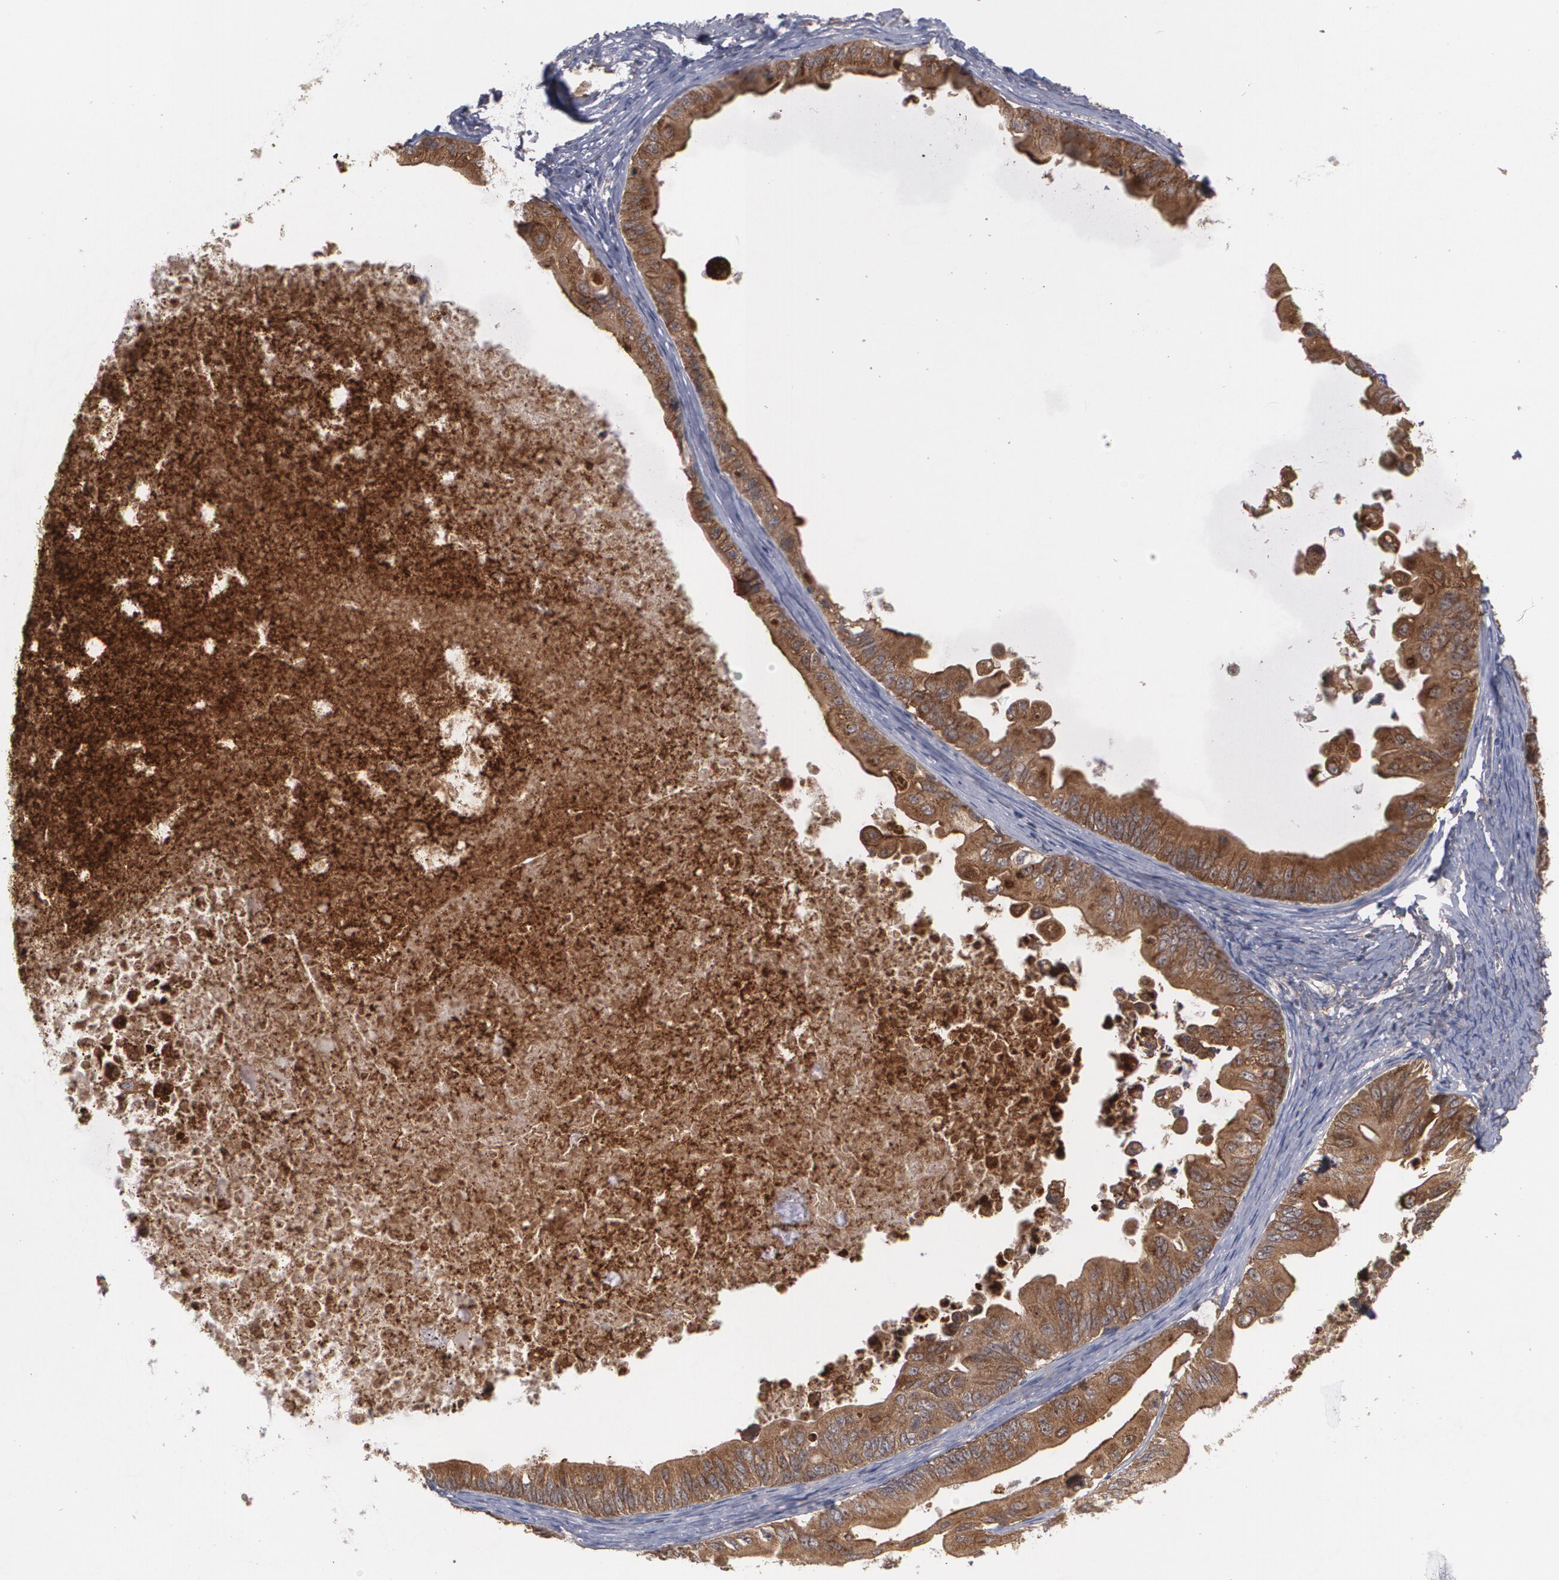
{"staining": {"intensity": "moderate", "quantity": ">75%", "location": "cytoplasmic/membranous"}, "tissue": "ovarian cancer", "cell_type": "Tumor cells", "image_type": "cancer", "snomed": [{"axis": "morphology", "description": "Cystadenocarcinoma, mucinous, NOS"}, {"axis": "topography", "description": "Ovary"}], "caption": "Tumor cells exhibit medium levels of moderate cytoplasmic/membranous staining in about >75% of cells in ovarian mucinous cystadenocarcinoma. Ihc stains the protein in brown and the nuclei are stained blue.", "gene": "BMP6", "patient": {"sex": "female", "age": 37}}